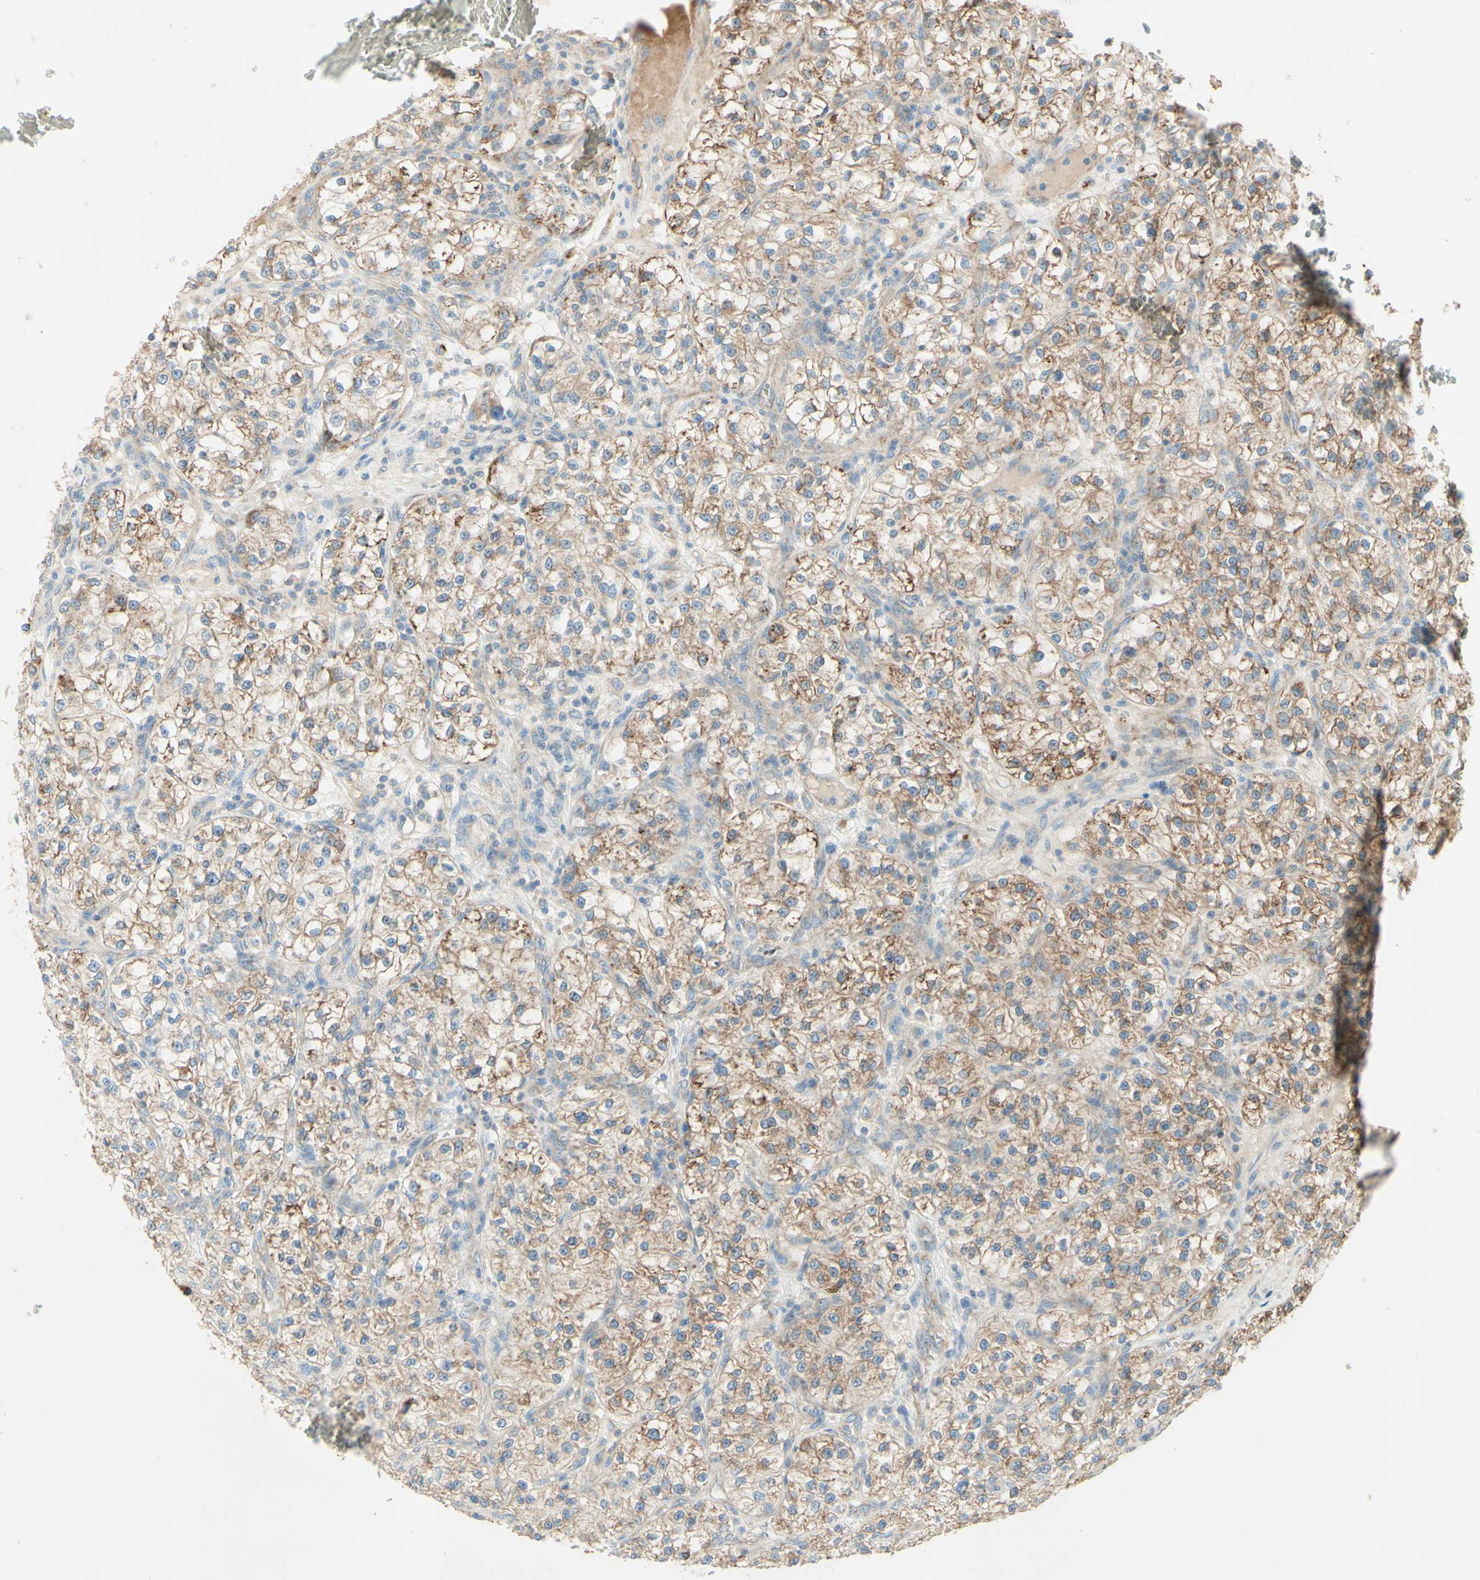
{"staining": {"intensity": "moderate", "quantity": ">75%", "location": "cytoplasmic/membranous"}, "tissue": "renal cancer", "cell_type": "Tumor cells", "image_type": "cancer", "snomed": [{"axis": "morphology", "description": "Adenocarcinoma, NOS"}, {"axis": "topography", "description": "Kidney"}], "caption": "Adenocarcinoma (renal) stained for a protein reveals moderate cytoplasmic/membranous positivity in tumor cells. (DAB IHC, brown staining for protein, blue staining for nuclei).", "gene": "ARMC10", "patient": {"sex": "female", "age": 57}}